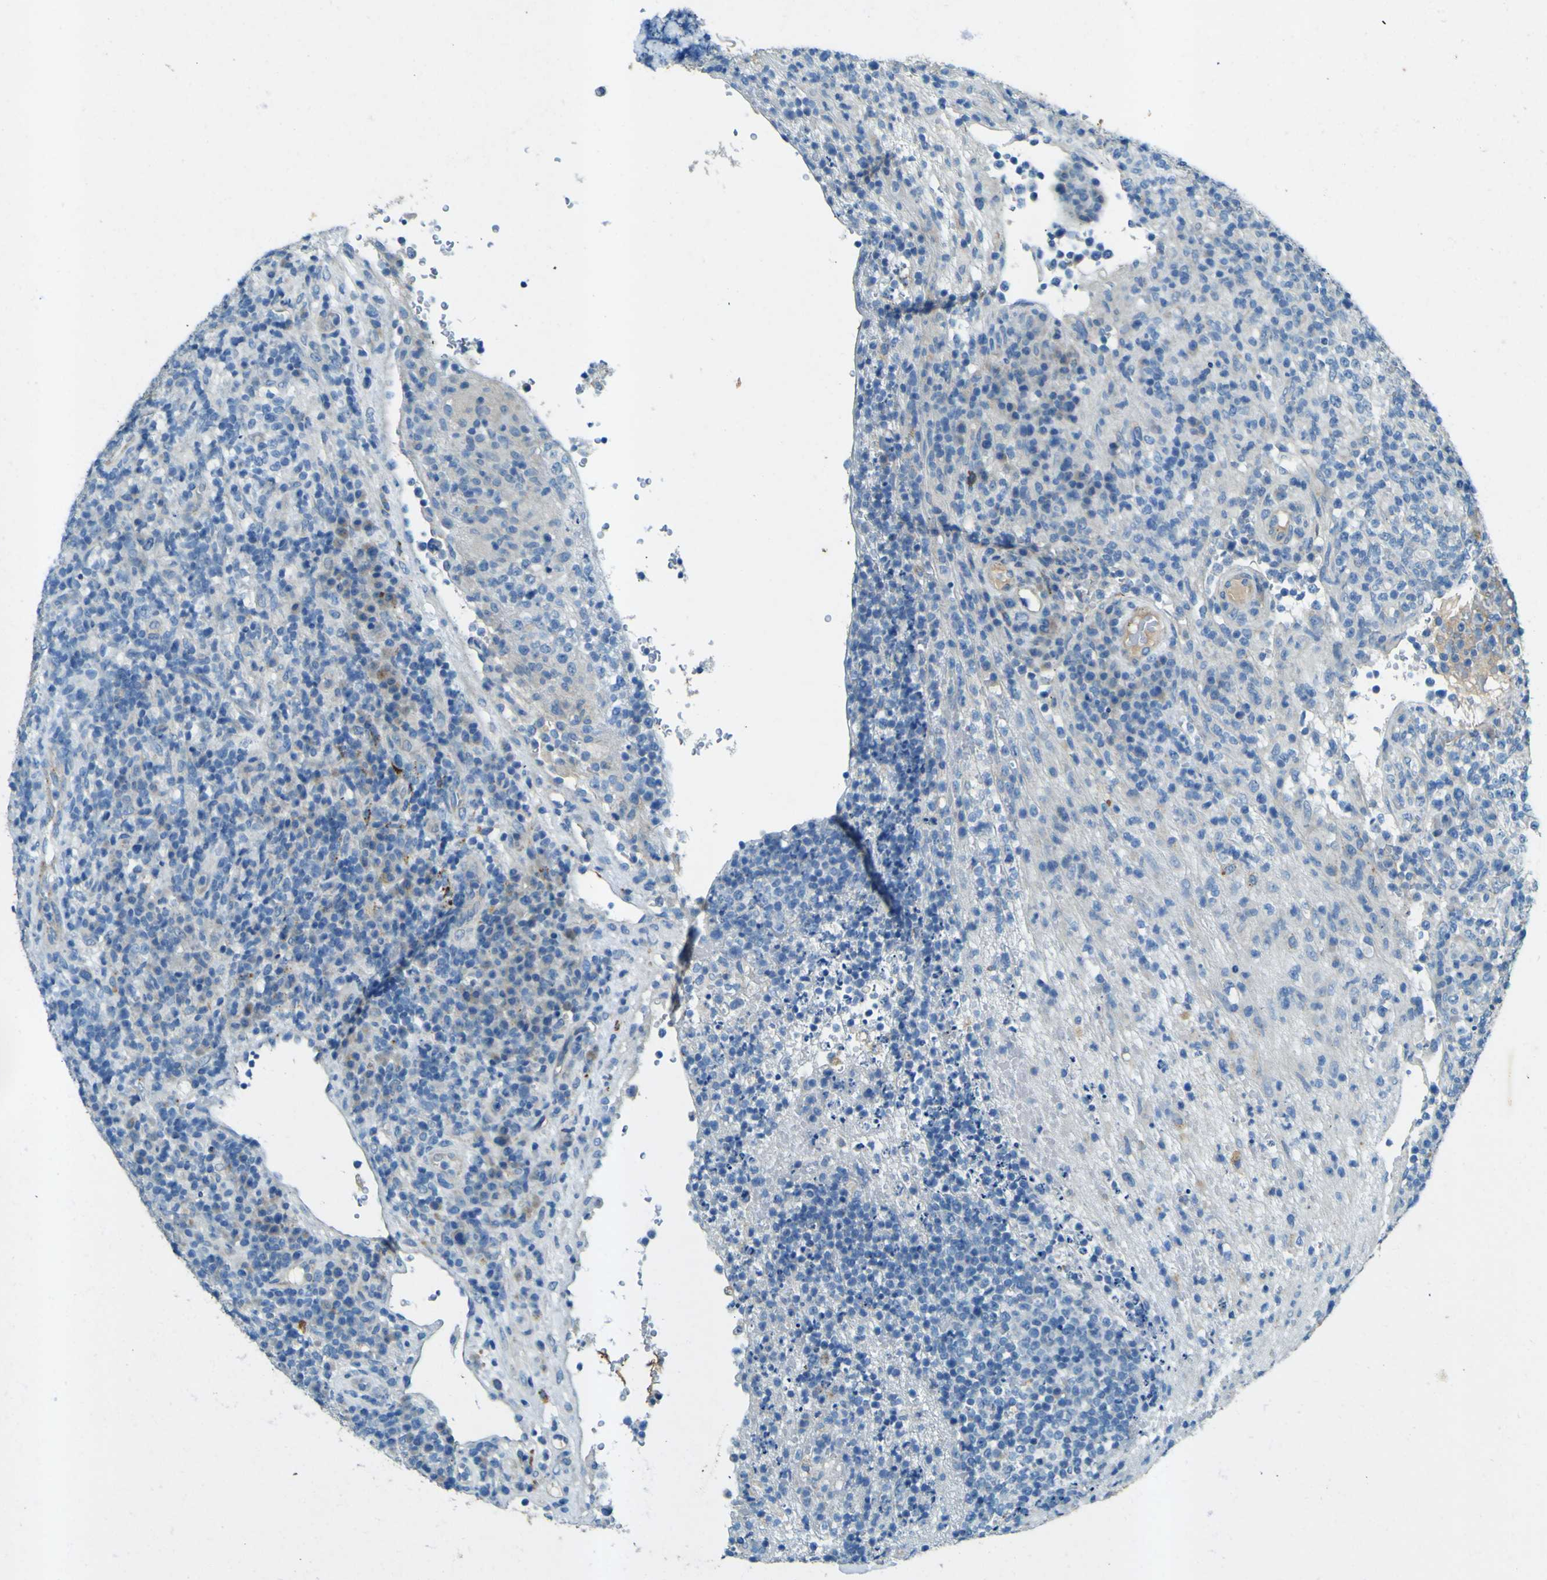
{"staining": {"intensity": "negative", "quantity": "none", "location": "none"}, "tissue": "lymphoma", "cell_type": "Tumor cells", "image_type": "cancer", "snomed": [{"axis": "morphology", "description": "Malignant lymphoma, non-Hodgkin's type, High grade"}, {"axis": "topography", "description": "Lymph node"}], "caption": "Photomicrograph shows no protein expression in tumor cells of lymphoma tissue.", "gene": "PDE9A", "patient": {"sex": "female", "age": 76}}